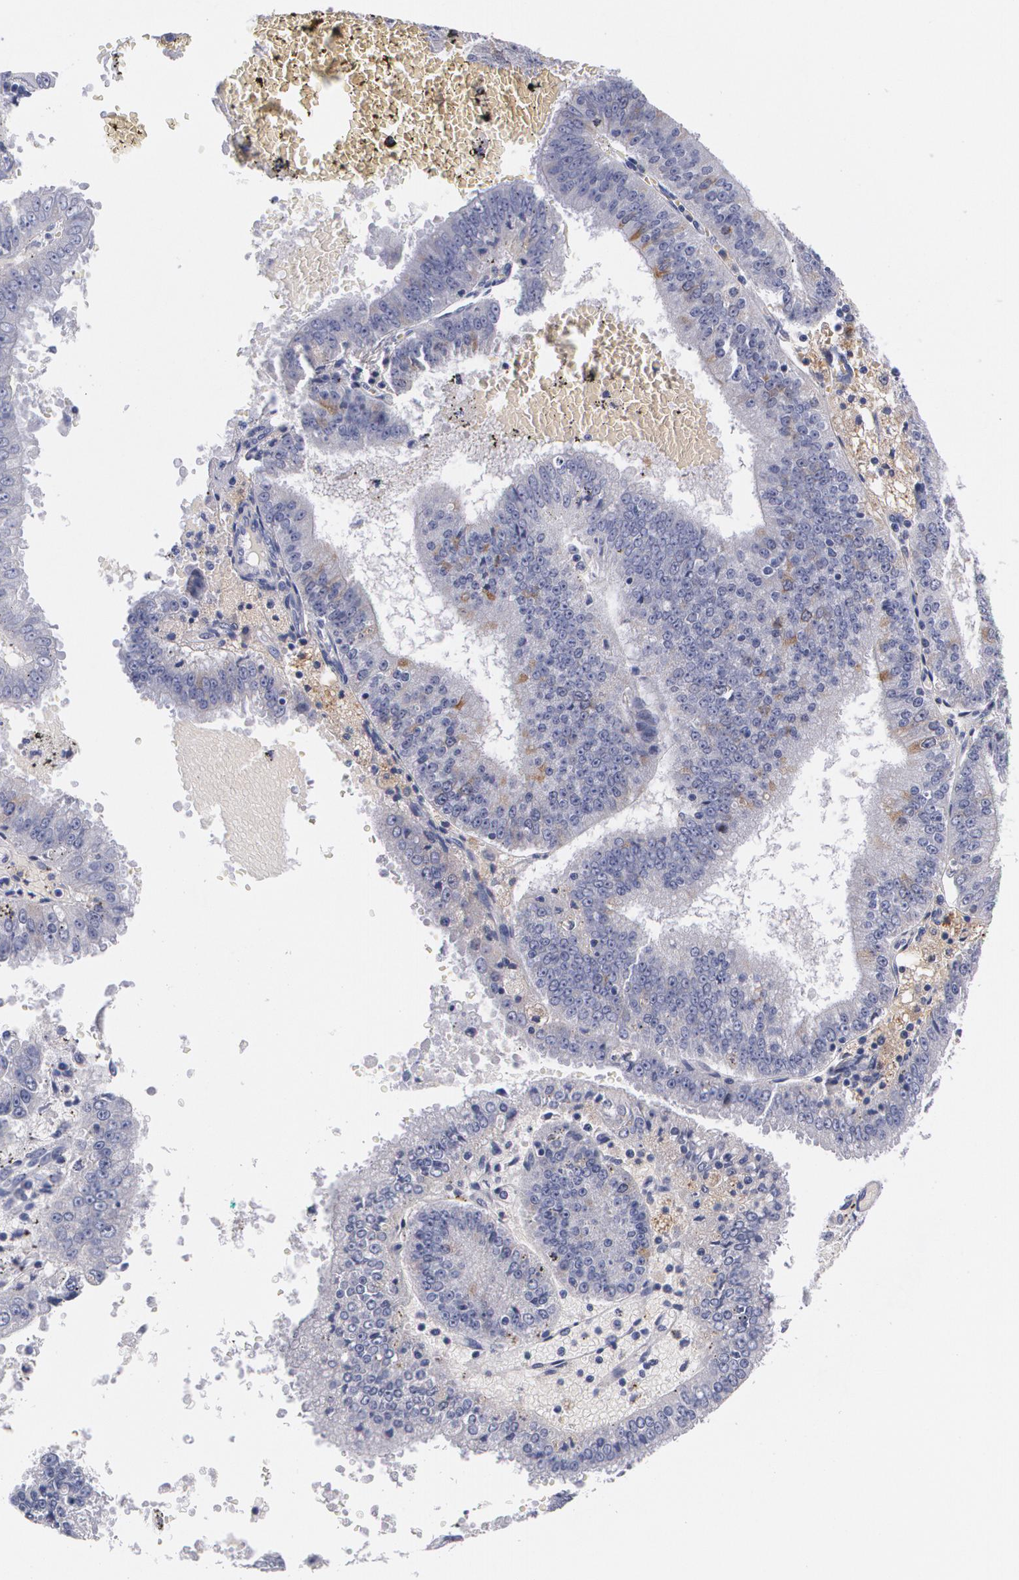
{"staining": {"intensity": "moderate", "quantity": "<25%", "location": "cytoplasmic/membranous"}, "tissue": "endometrial cancer", "cell_type": "Tumor cells", "image_type": "cancer", "snomed": [{"axis": "morphology", "description": "Adenocarcinoma, NOS"}, {"axis": "topography", "description": "Endometrium"}], "caption": "Tumor cells display moderate cytoplasmic/membranous expression in approximately <25% of cells in endometrial adenocarcinoma. (IHC, brightfield microscopy, high magnification).", "gene": "HMMR", "patient": {"sex": "female", "age": 66}}